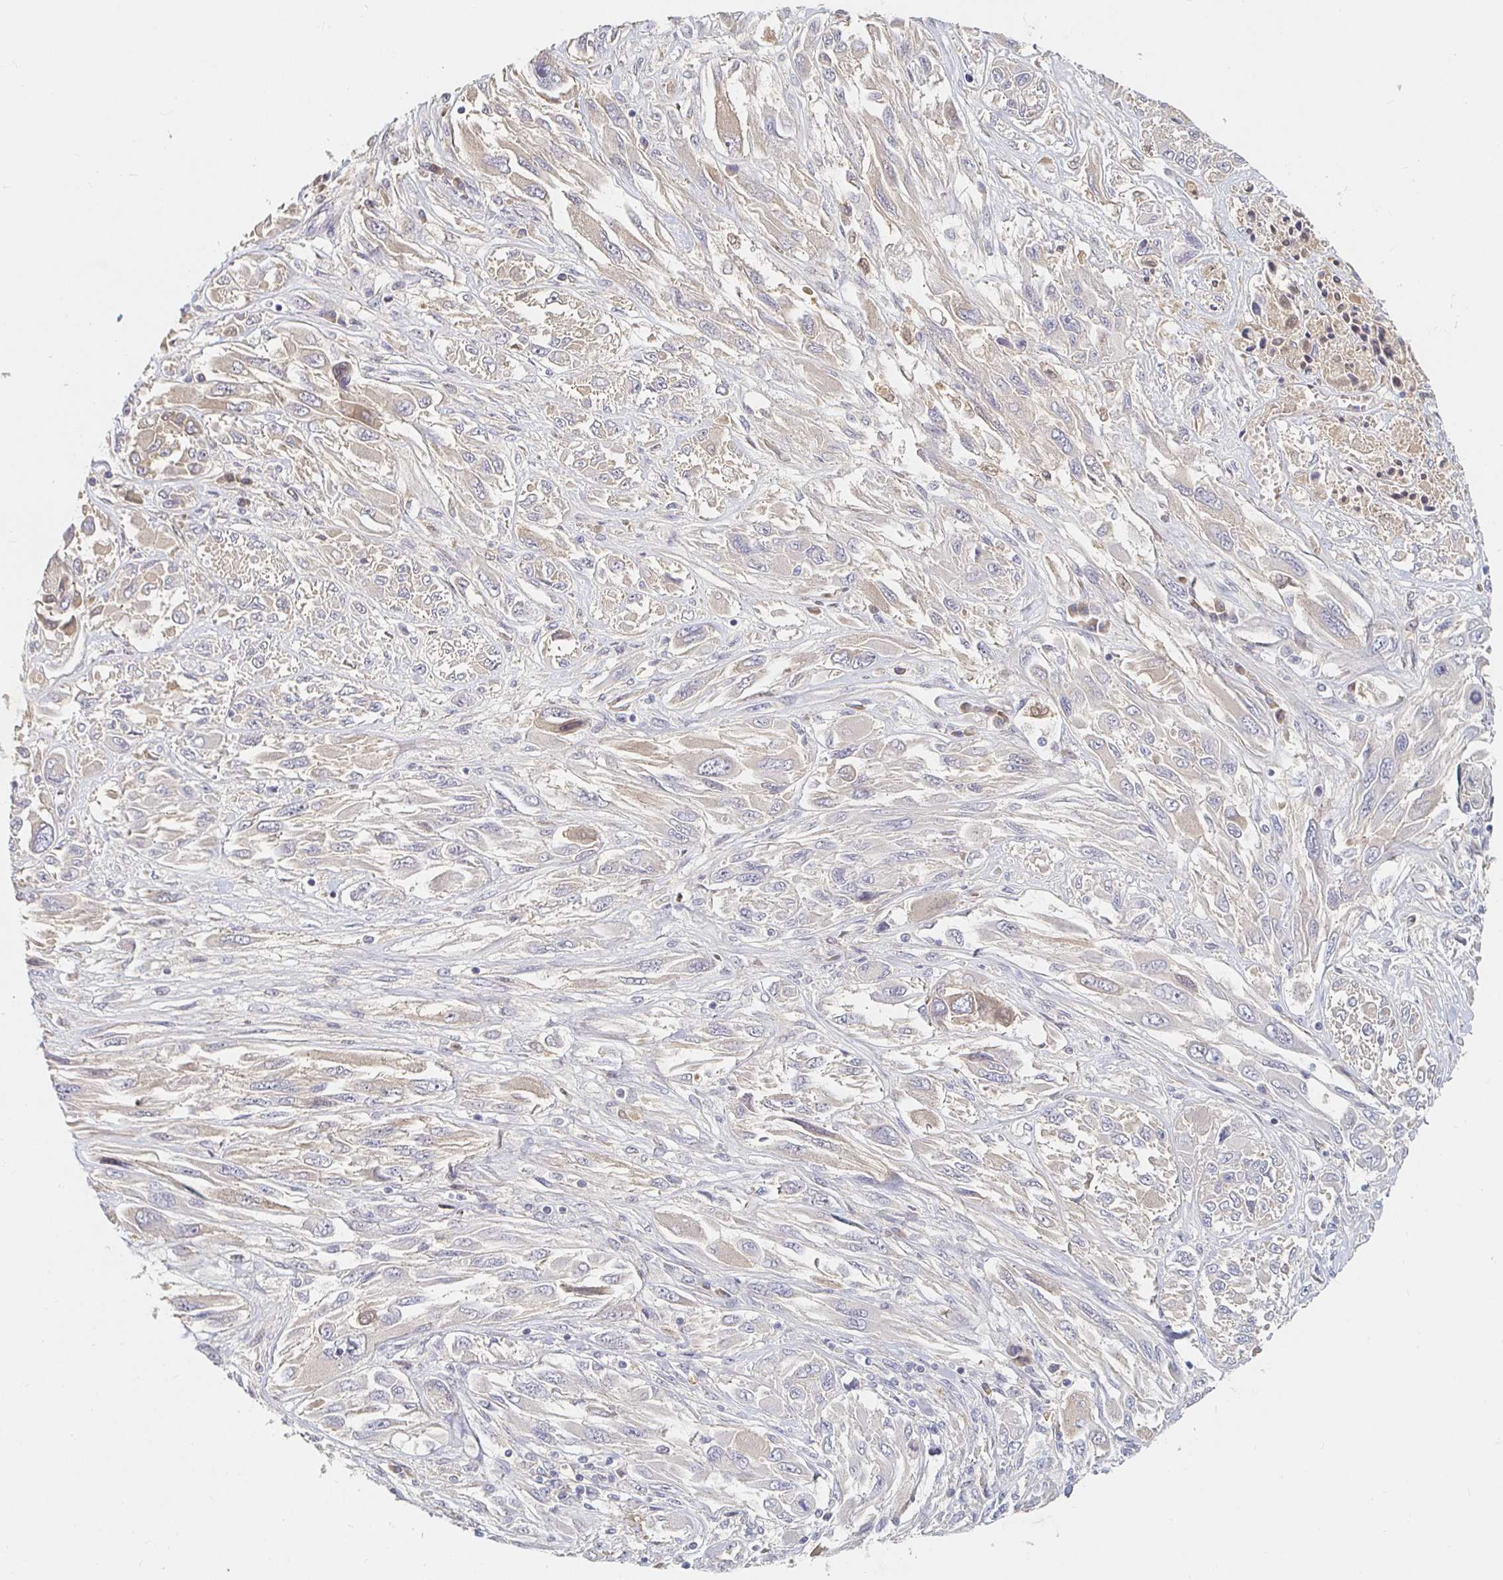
{"staining": {"intensity": "negative", "quantity": "none", "location": "none"}, "tissue": "melanoma", "cell_type": "Tumor cells", "image_type": "cancer", "snomed": [{"axis": "morphology", "description": "Malignant melanoma, NOS"}, {"axis": "topography", "description": "Skin"}], "caption": "Immunohistochemical staining of melanoma reveals no significant expression in tumor cells.", "gene": "NME9", "patient": {"sex": "female", "age": 91}}